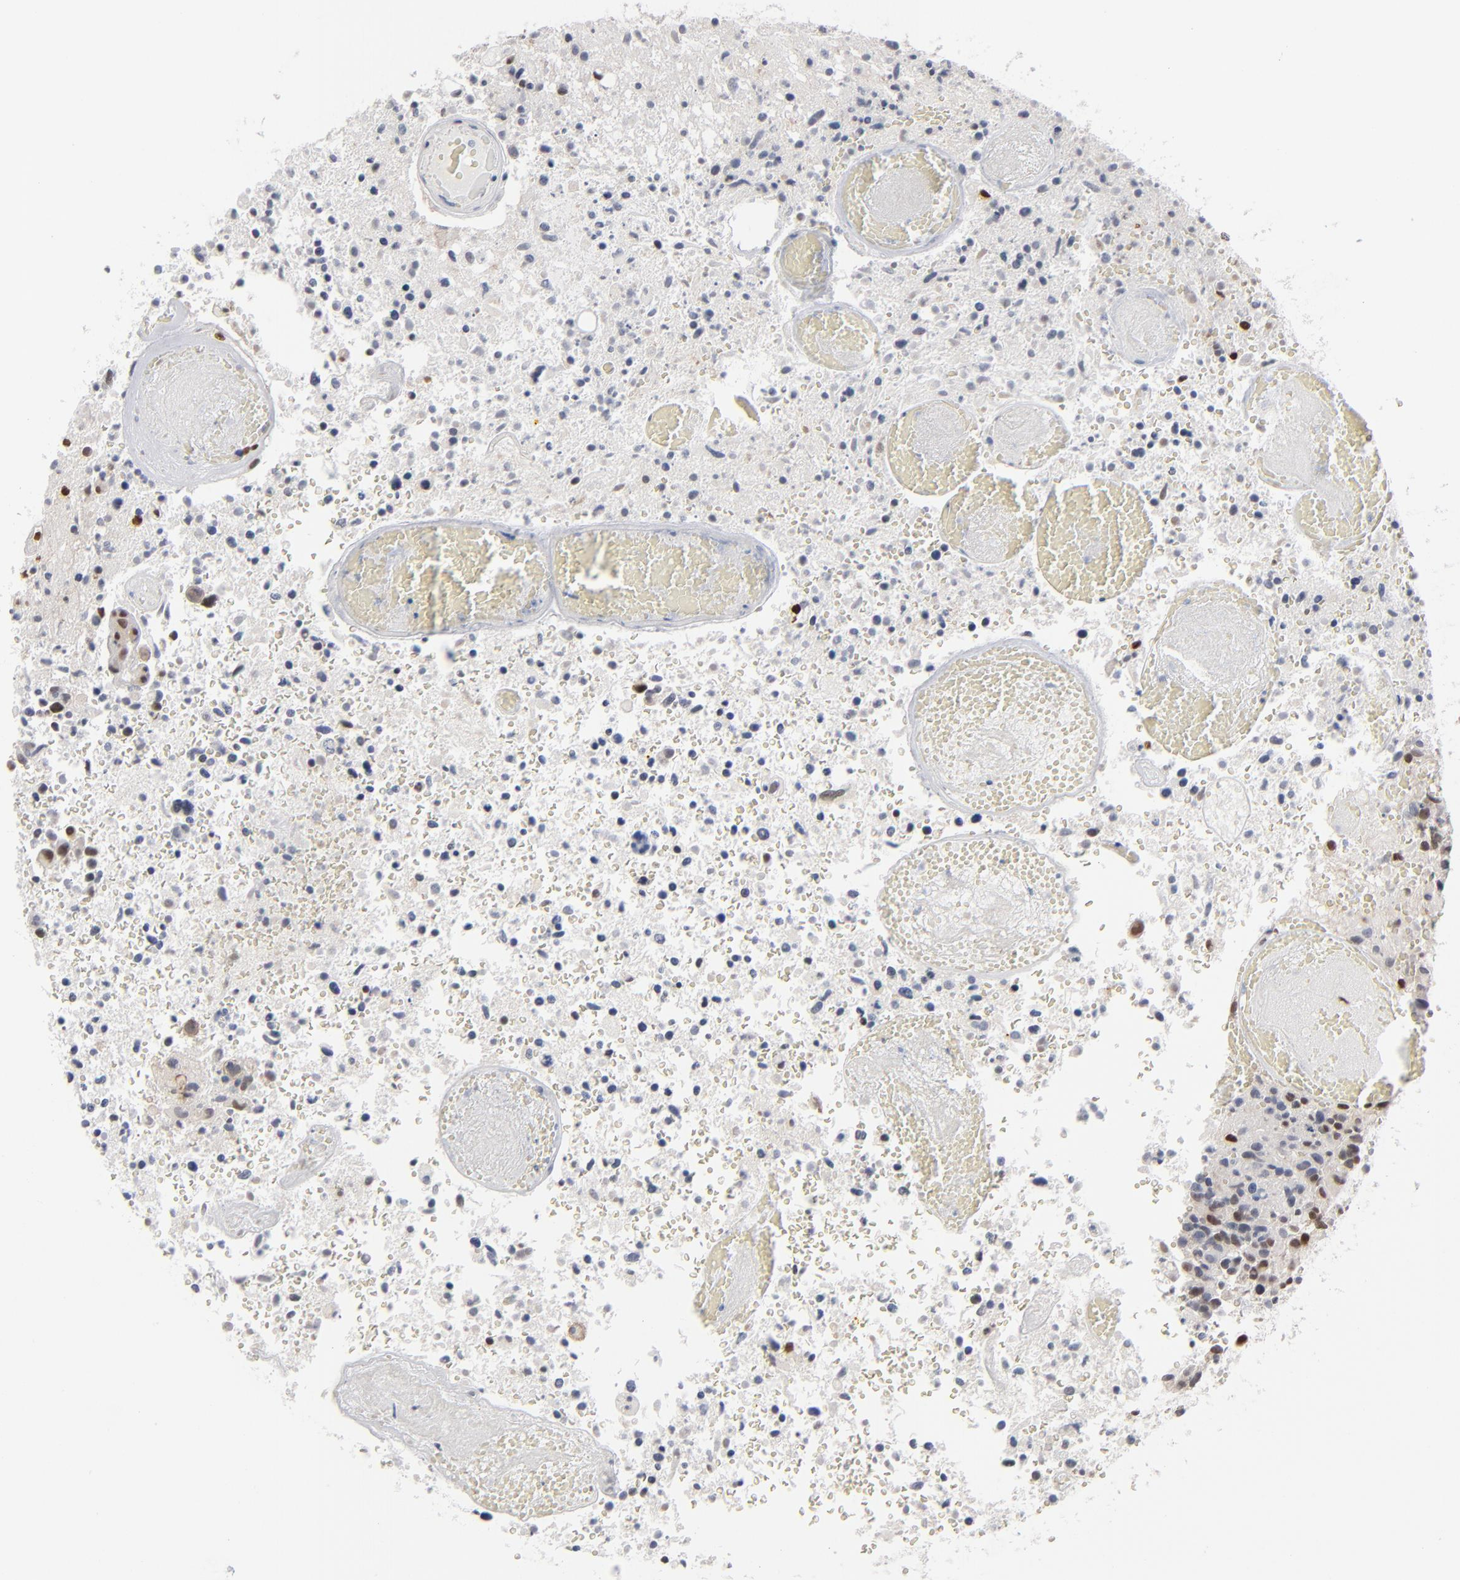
{"staining": {"intensity": "moderate", "quantity": "<25%", "location": "nuclear"}, "tissue": "glioma", "cell_type": "Tumor cells", "image_type": "cancer", "snomed": [{"axis": "morphology", "description": "Glioma, malignant, High grade"}, {"axis": "topography", "description": "Brain"}], "caption": "A high-resolution histopathology image shows immunohistochemistry (IHC) staining of malignant glioma (high-grade), which demonstrates moderate nuclear positivity in about <25% of tumor cells.", "gene": "IRF9", "patient": {"sex": "male", "age": 72}}